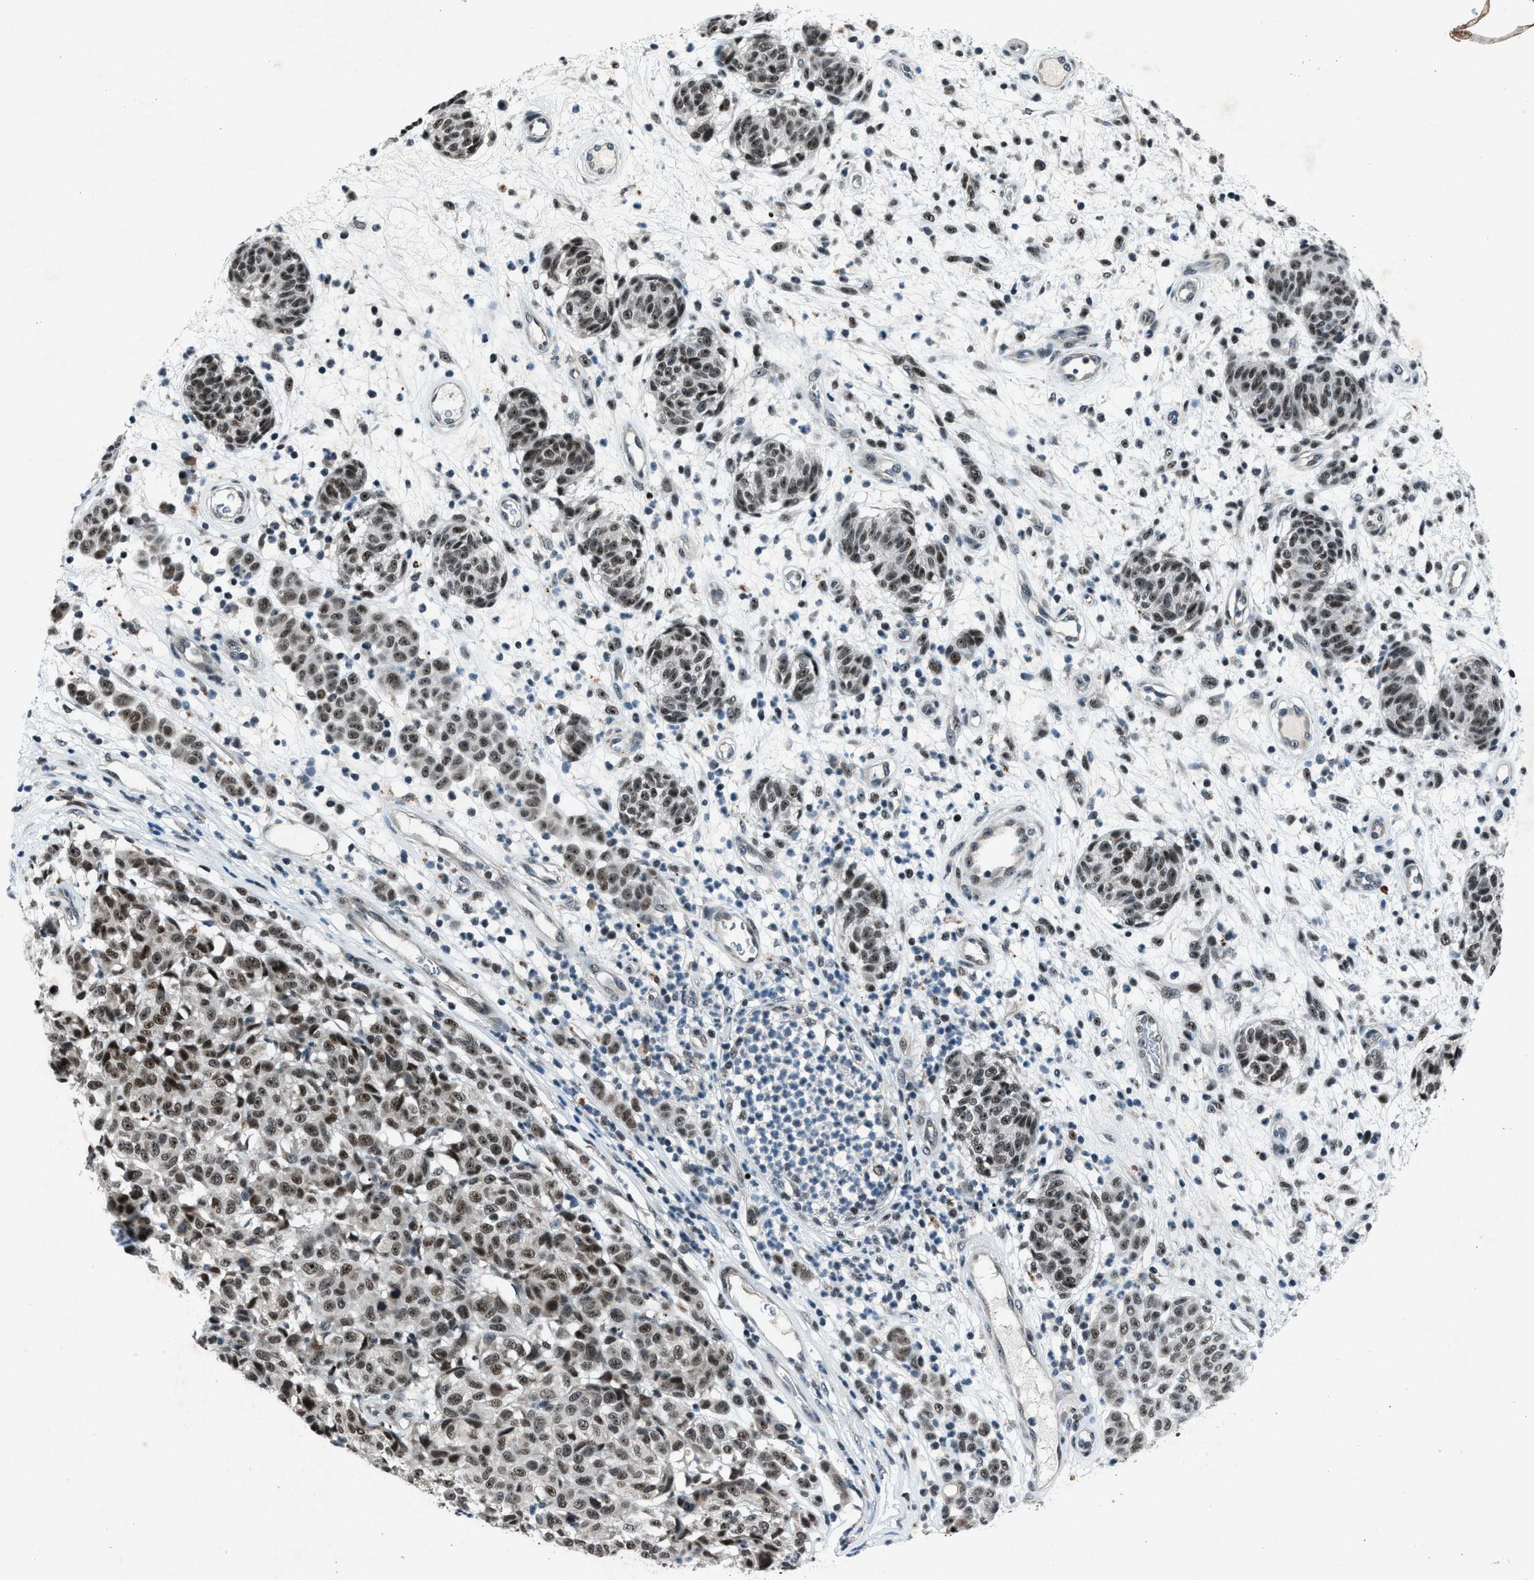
{"staining": {"intensity": "moderate", "quantity": ">75%", "location": "nuclear"}, "tissue": "melanoma", "cell_type": "Tumor cells", "image_type": "cancer", "snomed": [{"axis": "morphology", "description": "Malignant melanoma, NOS"}, {"axis": "topography", "description": "Skin"}], "caption": "This is a micrograph of IHC staining of melanoma, which shows moderate positivity in the nuclear of tumor cells.", "gene": "ADCY1", "patient": {"sex": "male", "age": 59}}